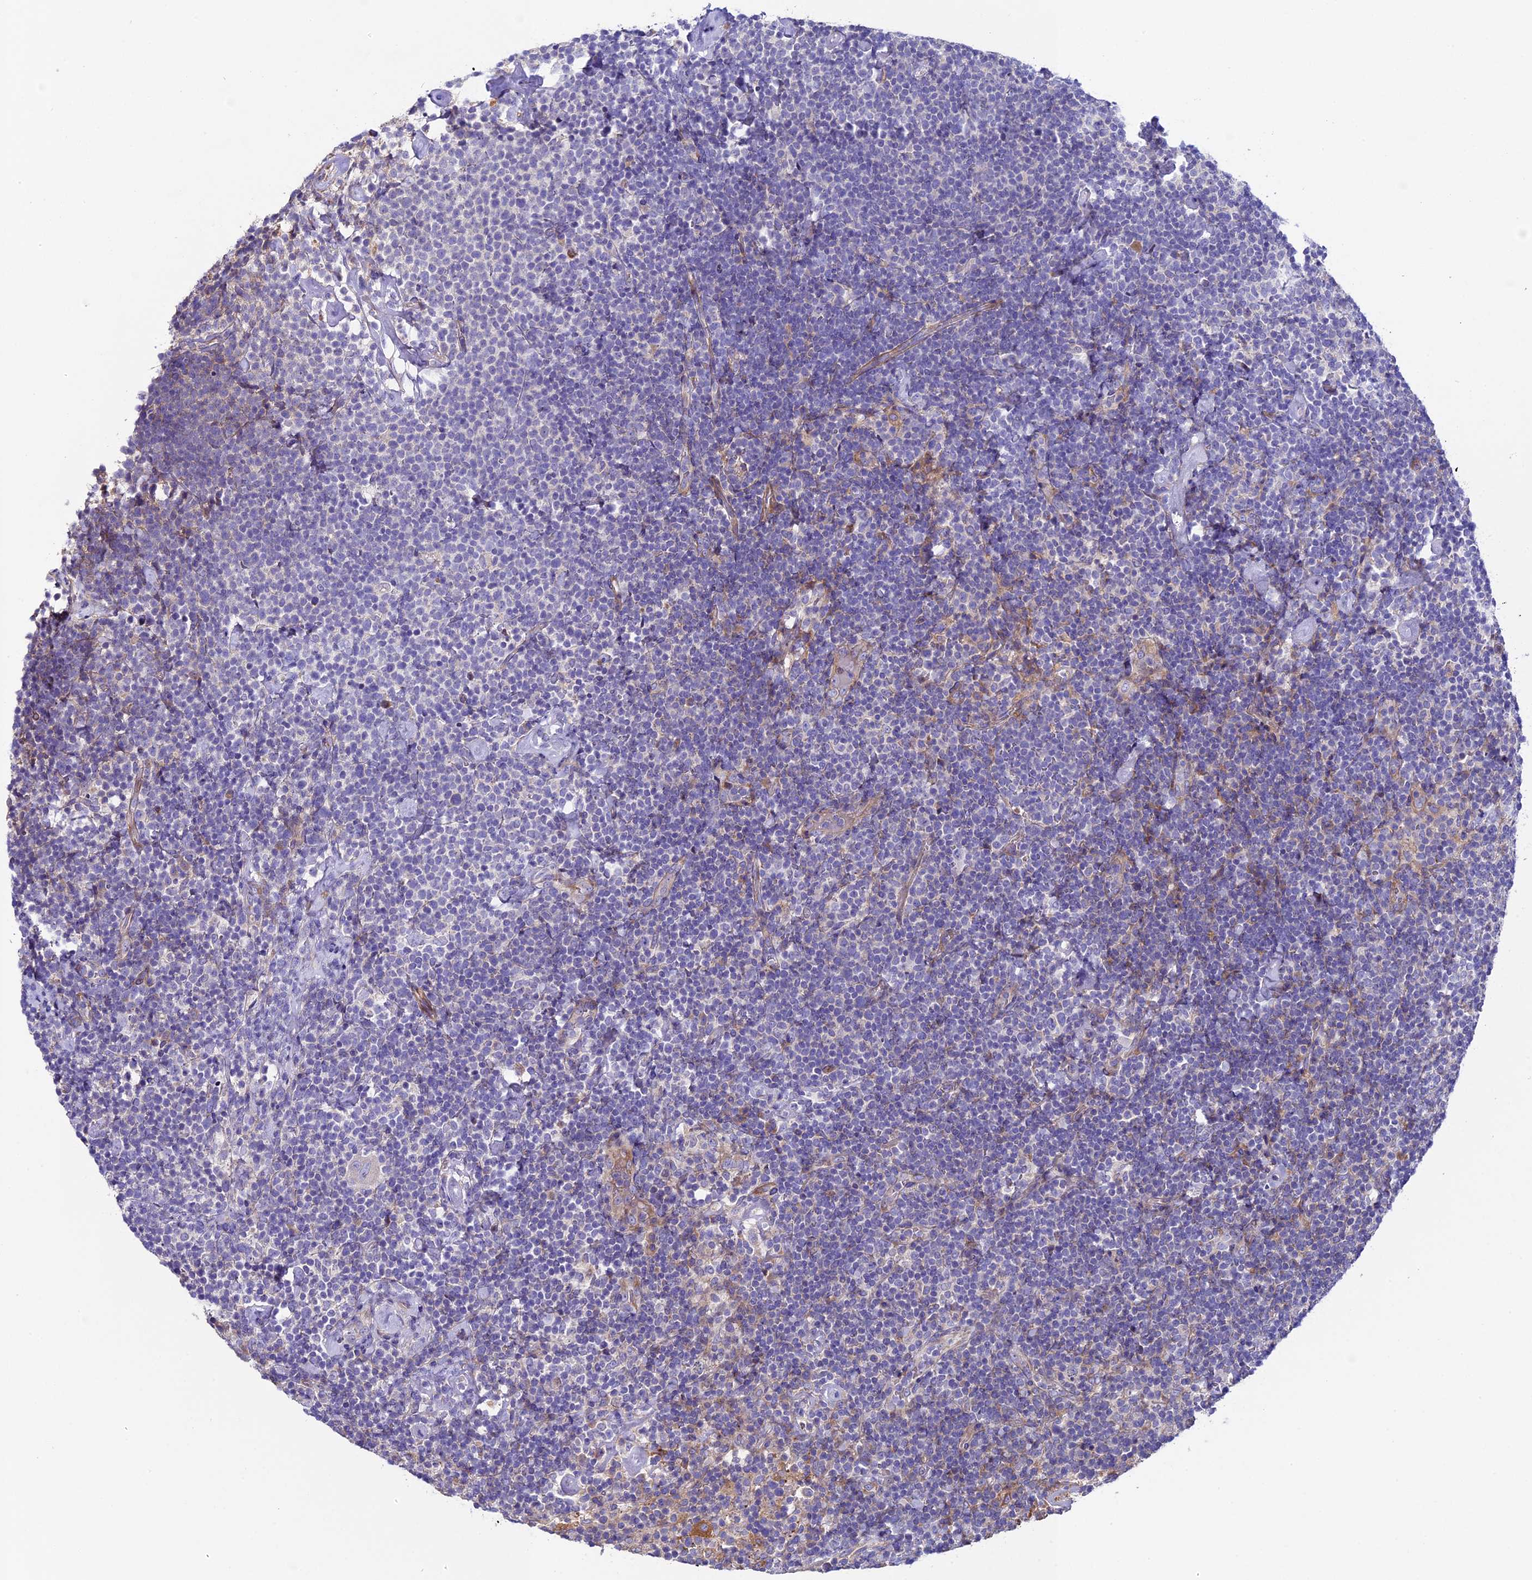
{"staining": {"intensity": "negative", "quantity": "none", "location": "none"}, "tissue": "lymphoma", "cell_type": "Tumor cells", "image_type": "cancer", "snomed": [{"axis": "morphology", "description": "Malignant lymphoma, non-Hodgkin's type, High grade"}, {"axis": "topography", "description": "Lymph node"}], "caption": "Immunohistochemistry of human malignant lymphoma, non-Hodgkin's type (high-grade) shows no staining in tumor cells.", "gene": "PIGU", "patient": {"sex": "male", "age": 61}}